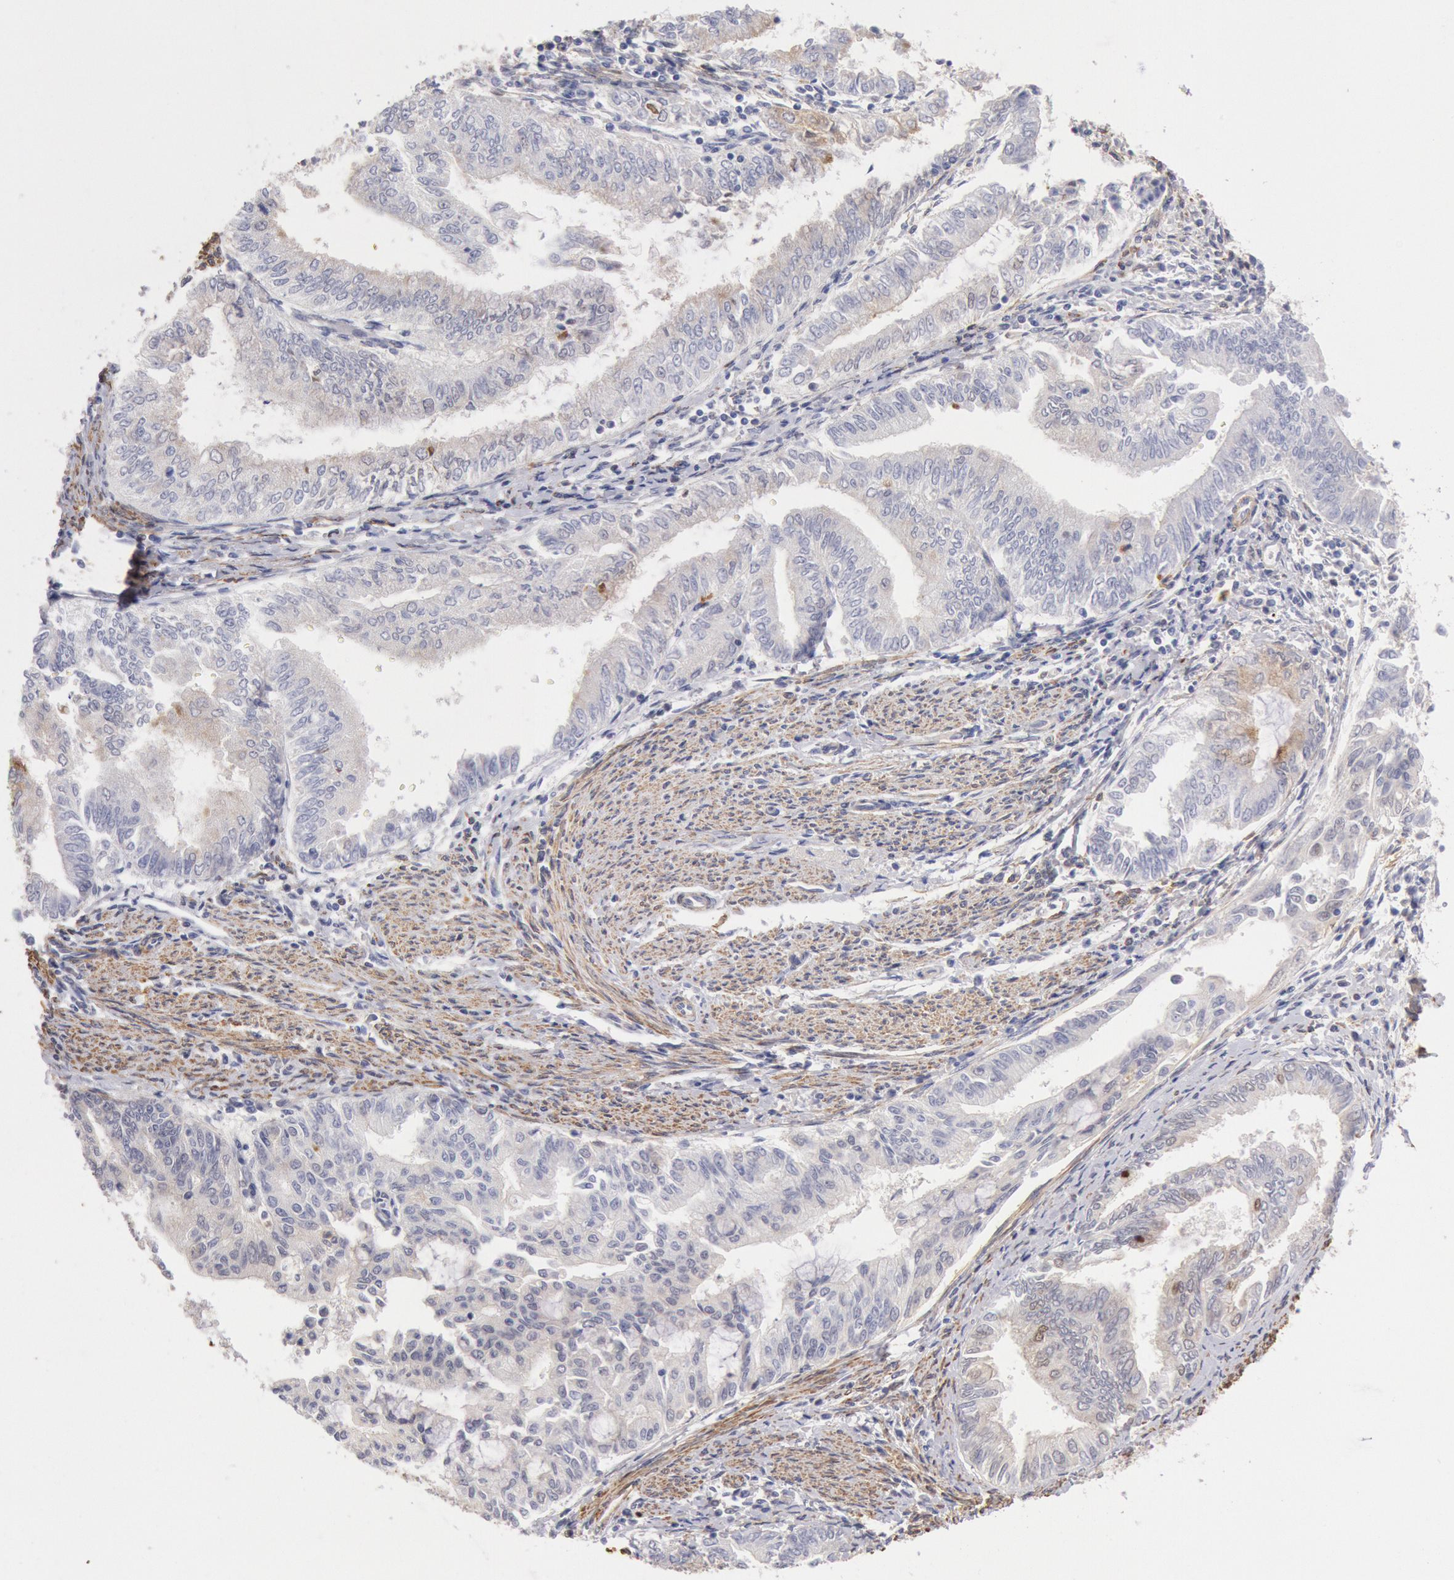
{"staining": {"intensity": "weak", "quantity": "<25%", "location": "cytoplasmic/membranous"}, "tissue": "endometrial cancer", "cell_type": "Tumor cells", "image_type": "cancer", "snomed": [{"axis": "morphology", "description": "Adenocarcinoma, NOS"}, {"axis": "topography", "description": "Endometrium"}], "caption": "The micrograph reveals no staining of tumor cells in adenocarcinoma (endometrial).", "gene": "TMED8", "patient": {"sex": "female", "age": 66}}